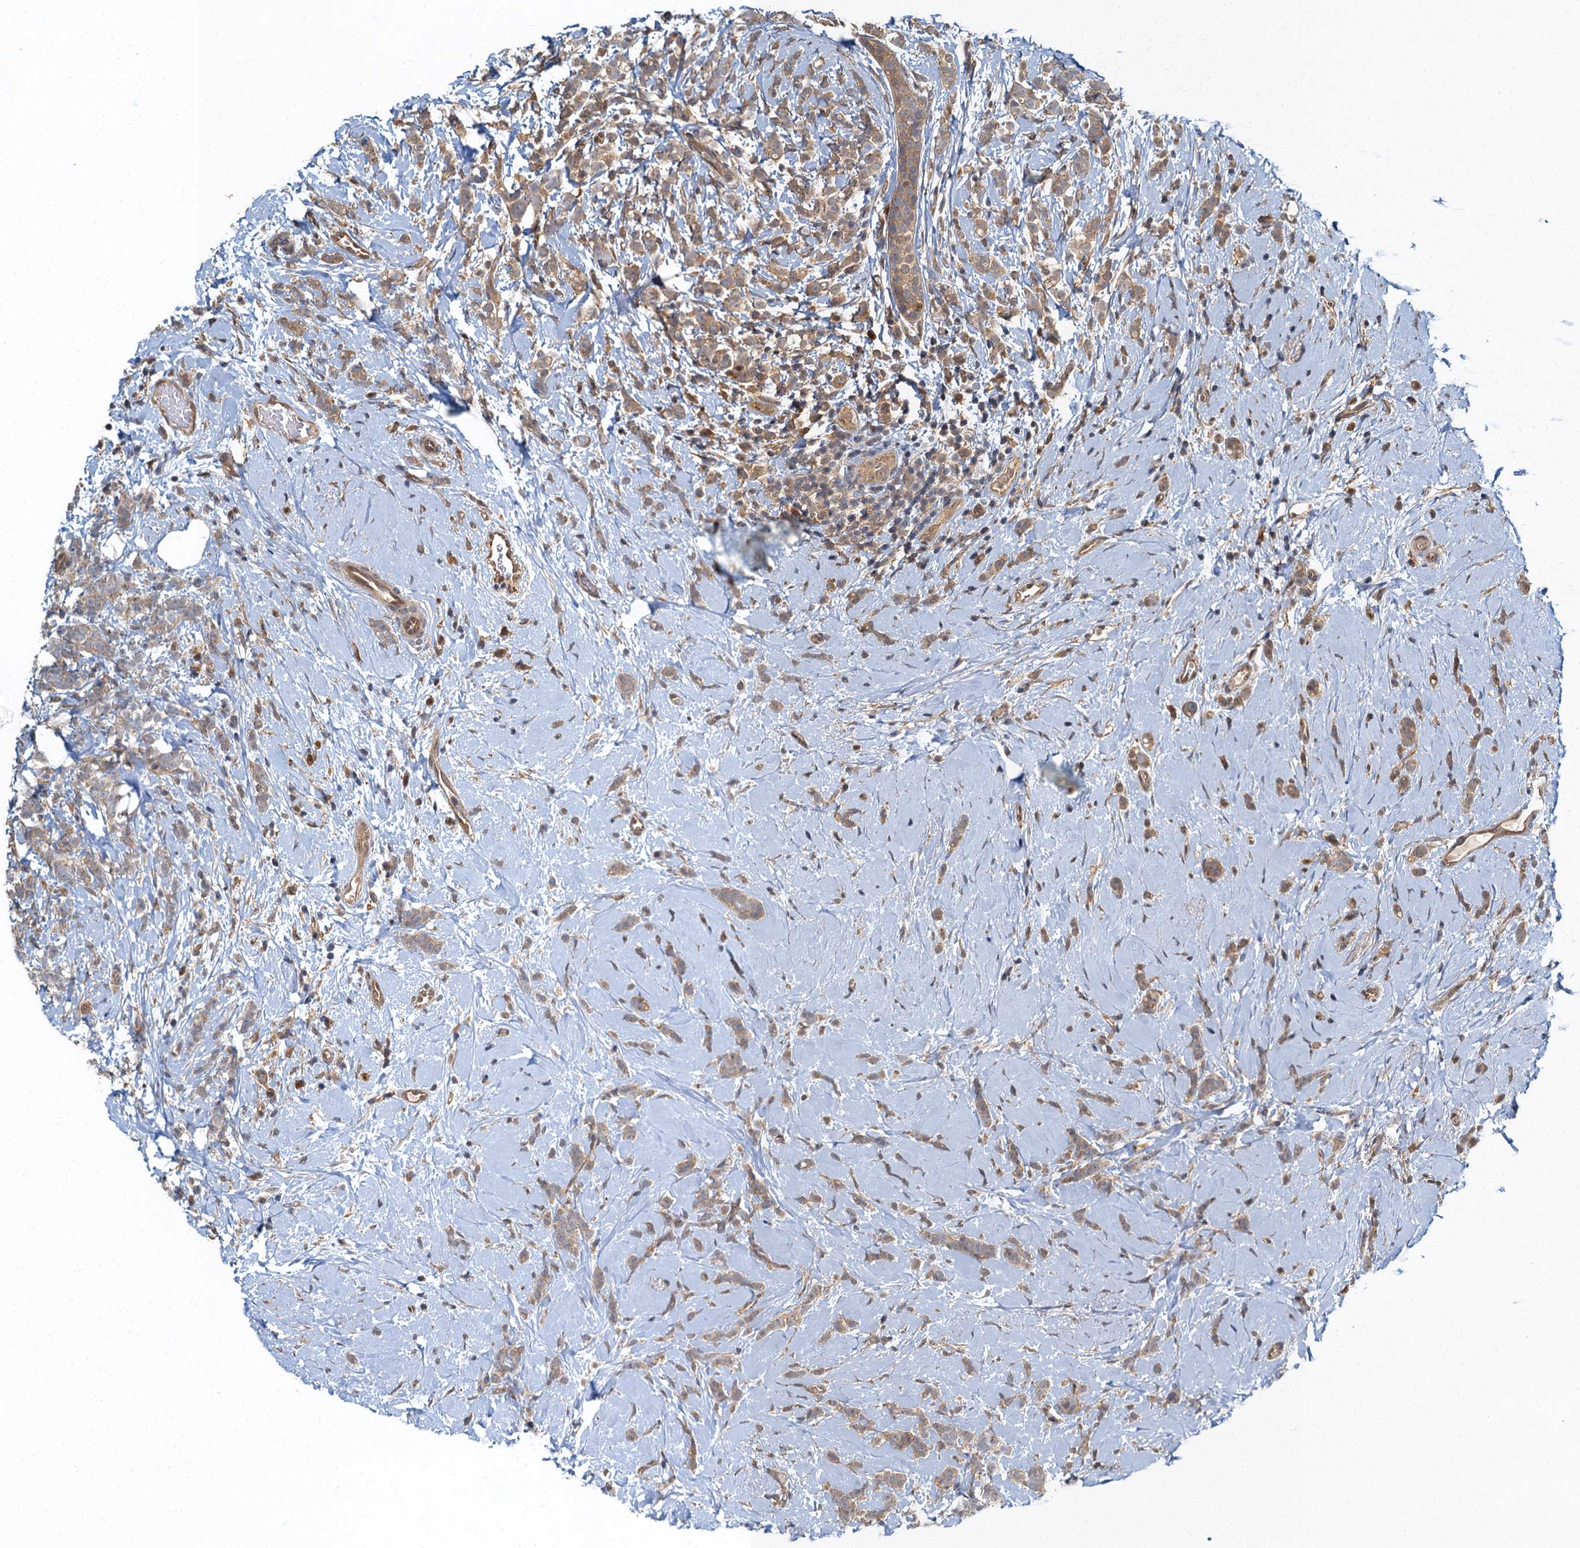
{"staining": {"intensity": "weak", "quantity": ">75%", "location": "cytoplasmic/membranous"}, "tissue": "breast cancer", "cell_type": "Tumor cells", "image_type": "cancer", "snomed": [{"axis": "morphology", "description": "Lobular carcinoma"}, {"axis": "topography", "description": "Breast"}], "caption": "Protein analysis of breast cancer (lobular carcinoma) tissue exhibits weak cytoplasmic/membranous expression in about >75% of tumor cells.", "gene": "TBCK", "patient": {"sex": "female", "age": 58}}